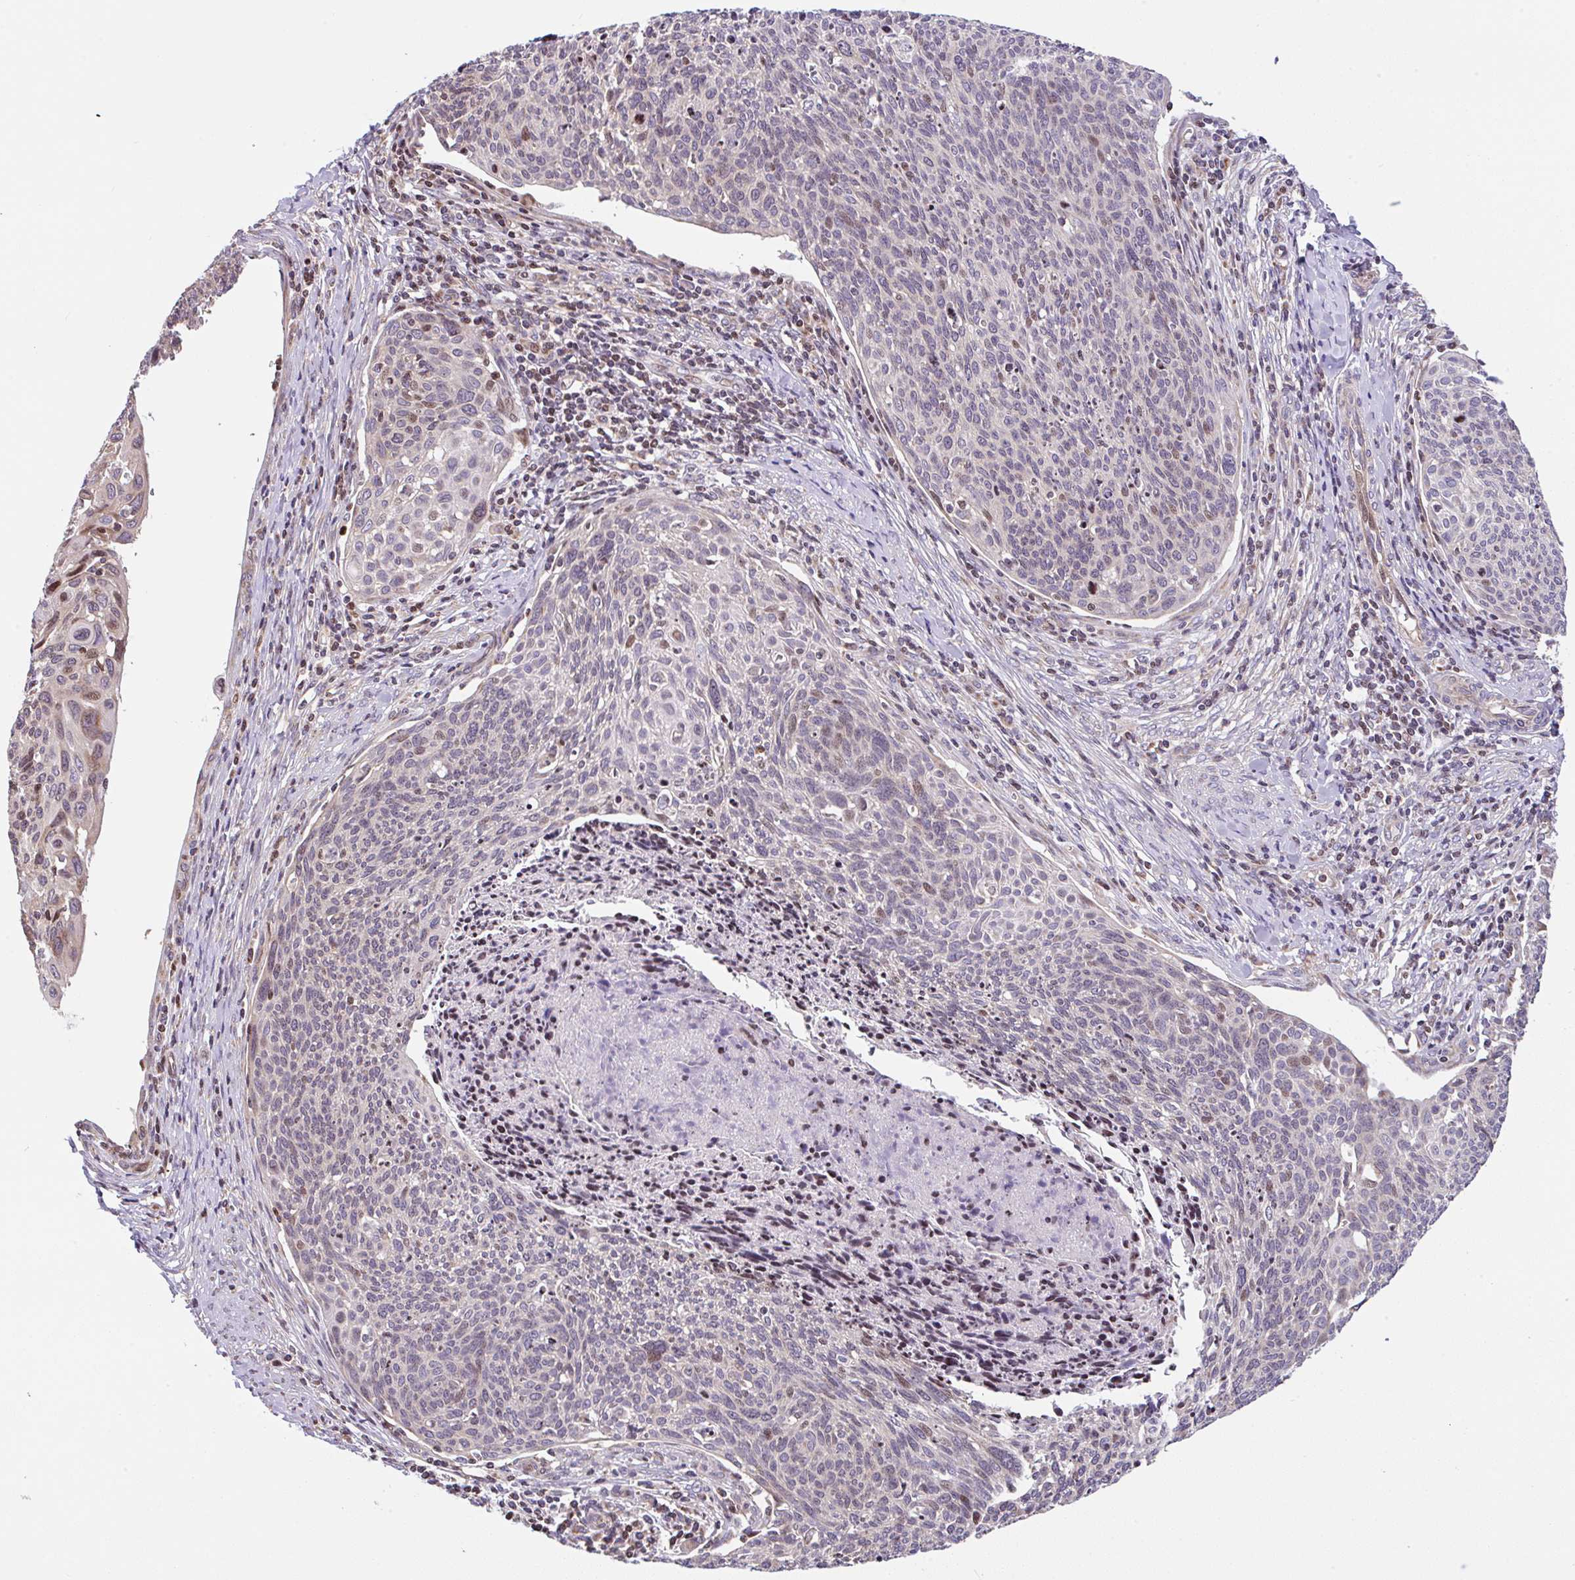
{"staining": {"intensity": "negative", "quantity": "none", "location": "none"}, "tissue": "cervical cancer", "cell_type": "Tumor cells", "image_type": "cancer", "snomed": [{"axis": "morphology", "description": "Squamous cell carcinoma, NOS"}, {"axis": "topography", "description": "Cervix"}], "caption": "Tumor cells are negative for brown protein staining in cervical squamous cell carcinoma.", "gene": "FIGNL1", "patient": {"sex": "female", "age": 49}}